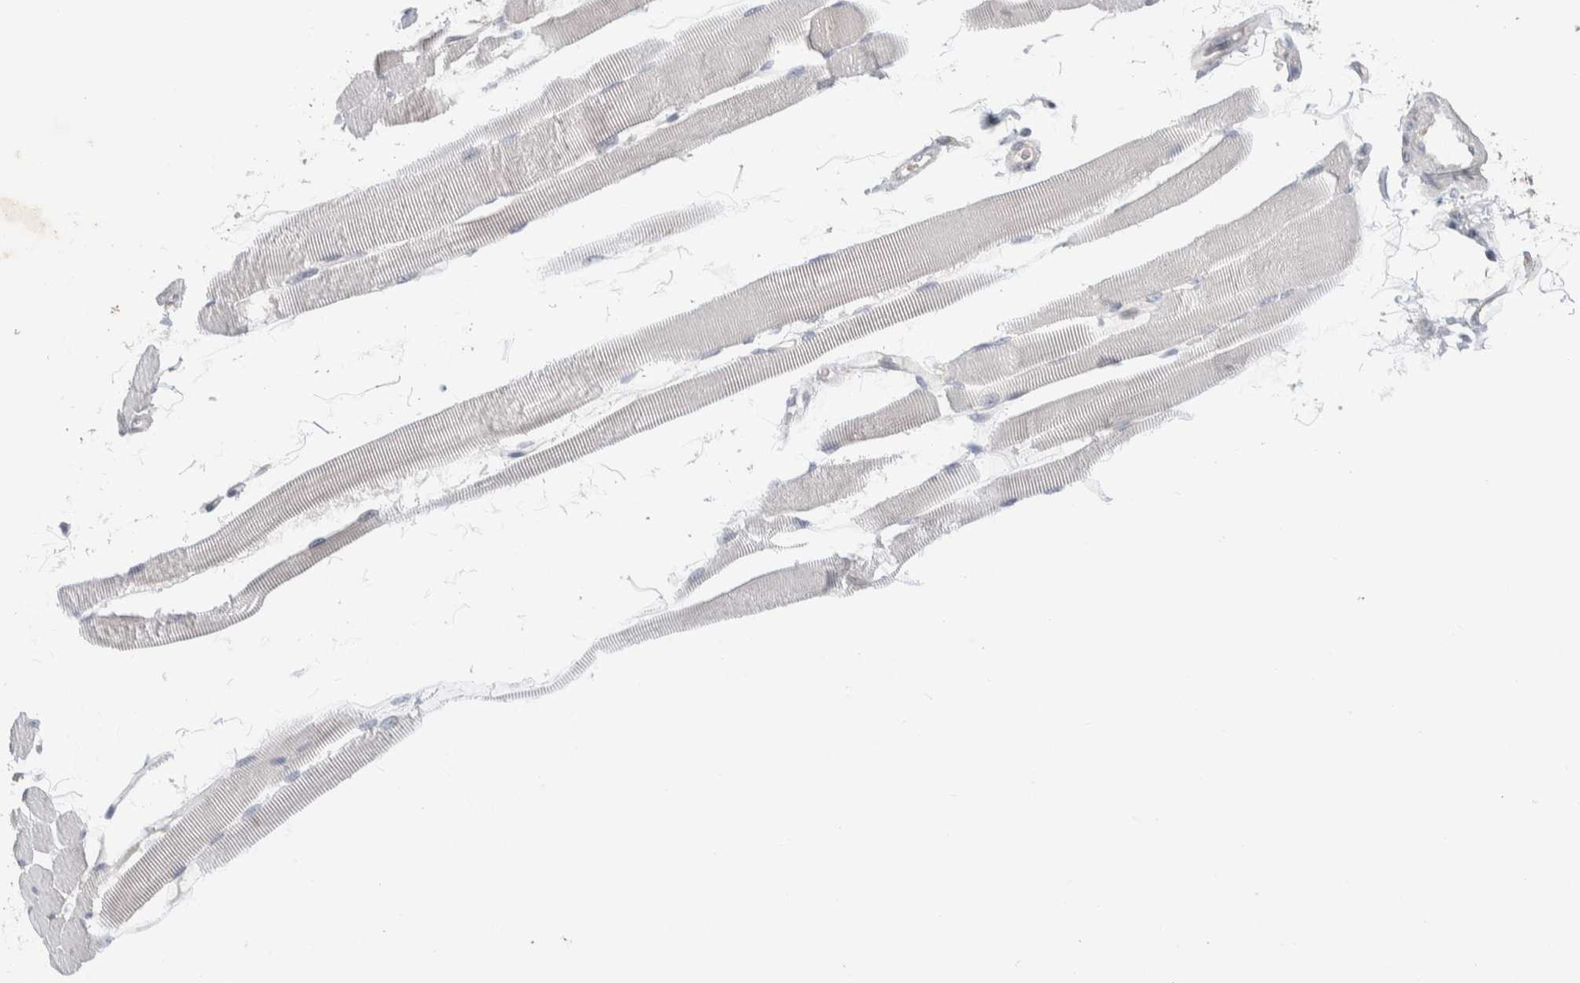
{"staining": {"intensity": "negative", "quantity": "none", "location": "none"}, "tissue": "skeletal muscle", "cell_type": "Myocytes", "image_type": "normal", "snomed": [{"axis": "morphology", "description": "Normal tissue, NOS"}, {"axis": "topography", "description": "Skeletal muscle"}, {"axis": "topography", "description": "Peripheral nerve tissue"}], "caption": "Immunohistochemical staining of unremarkable human skeletal muscle shows no significant positivity in myocytes. (Stains: DAB (3,3'-diaminobenzidine) IHC with hematoxylin counter stain, Microscopy: brightfield microscopy at high magnification).", "gene": "RUSF1", "patient": {"sex": "female", "age": 84}}